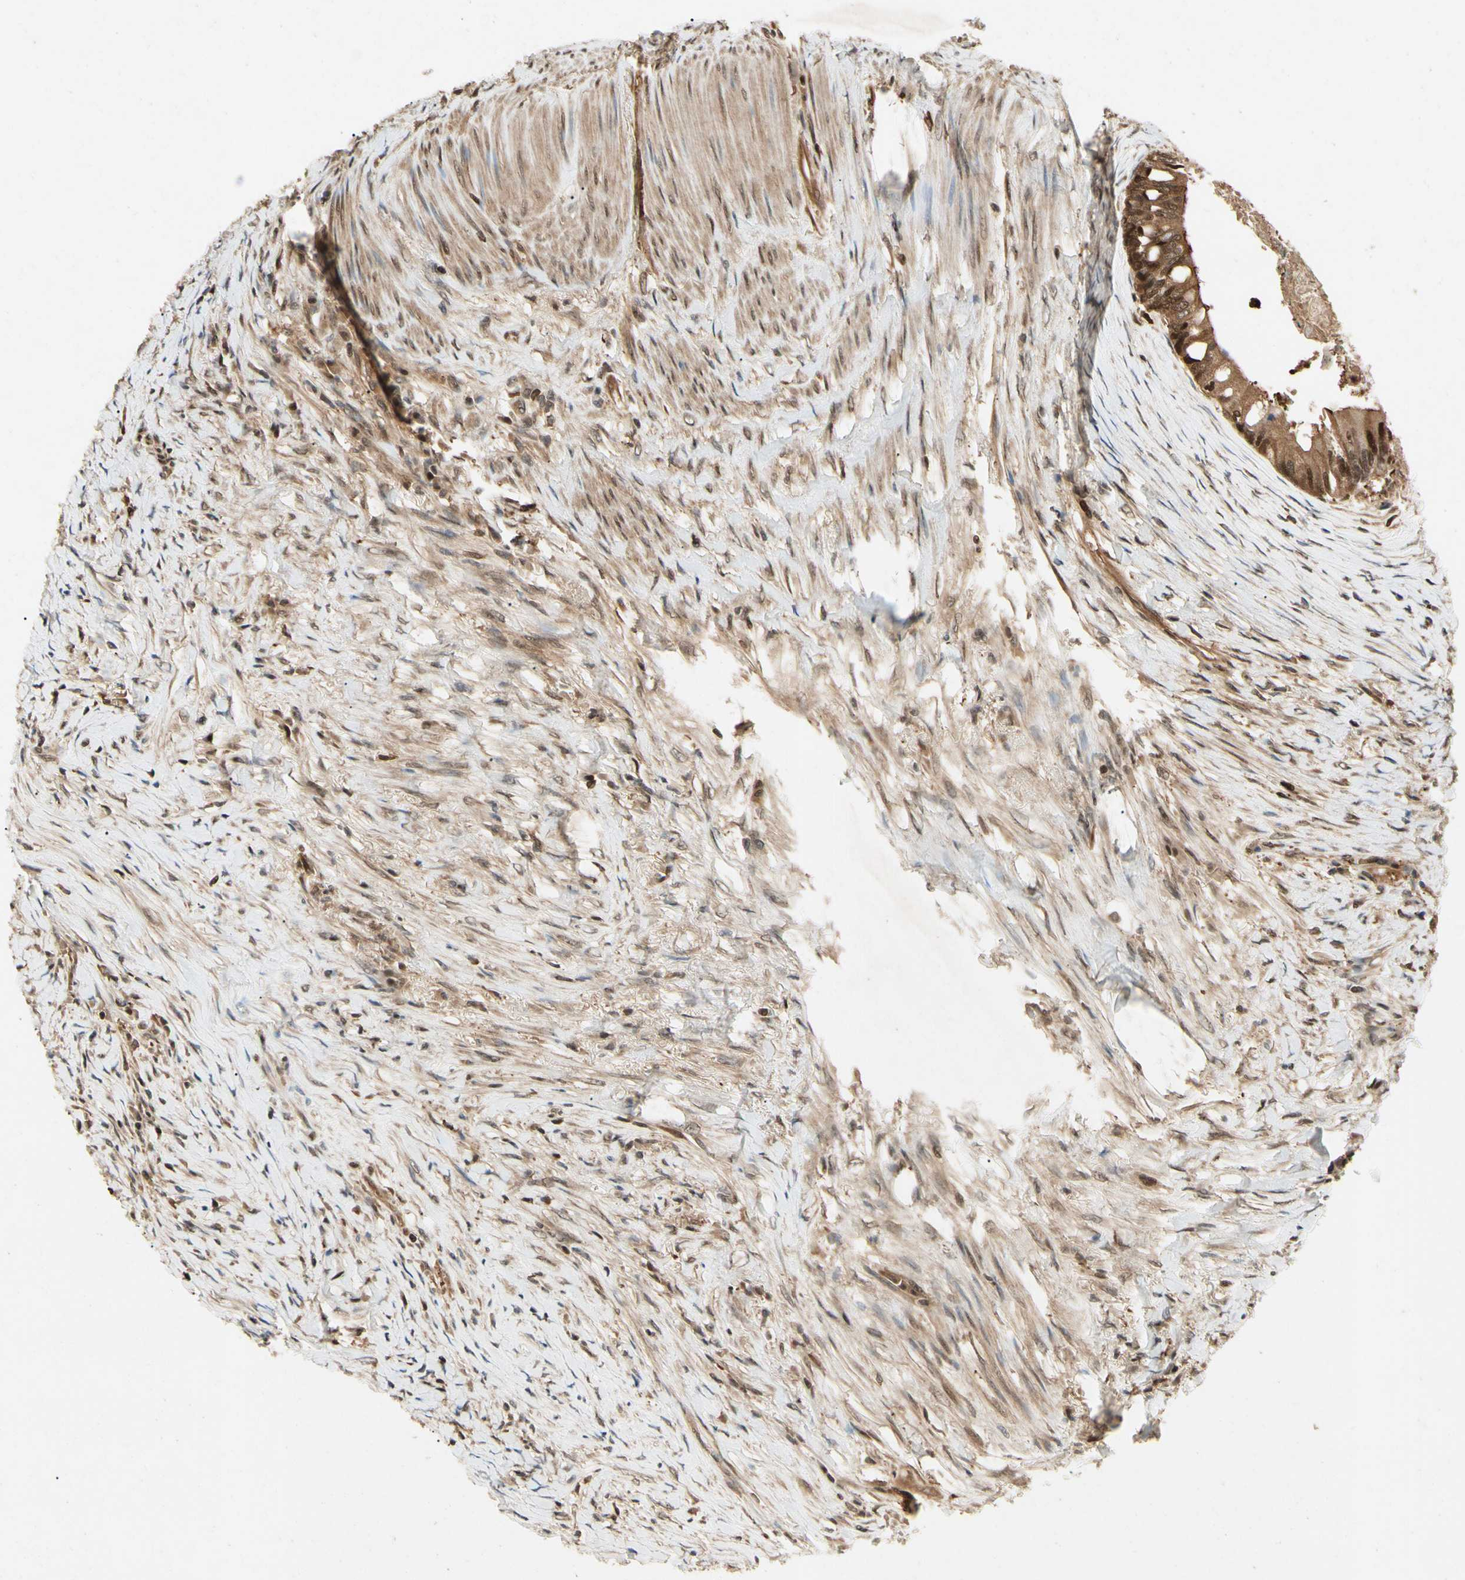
{"staining": {"intensity": "moderate", "quantity": ">75%", "location": "cytoplasmic/membranous,nuclear"}, "tissue": "colorectal cancer", "cell_type": "Tumor cells", "image_type": "cancer", "snomed": [{"axis": "morphology", "description": "Adenocarcinoma, NOS"}, {"axis": "topography", "description": "Rectum"}], "caption": "Human colorectal cancer stained for a protein (brown) demonstrates moderate cytoplasmic/membranous and nuclear positive positivity in about >75% of tumor cells.", "gene": "YWHAQ", "patient": {"sex": "male", "age": 63}}